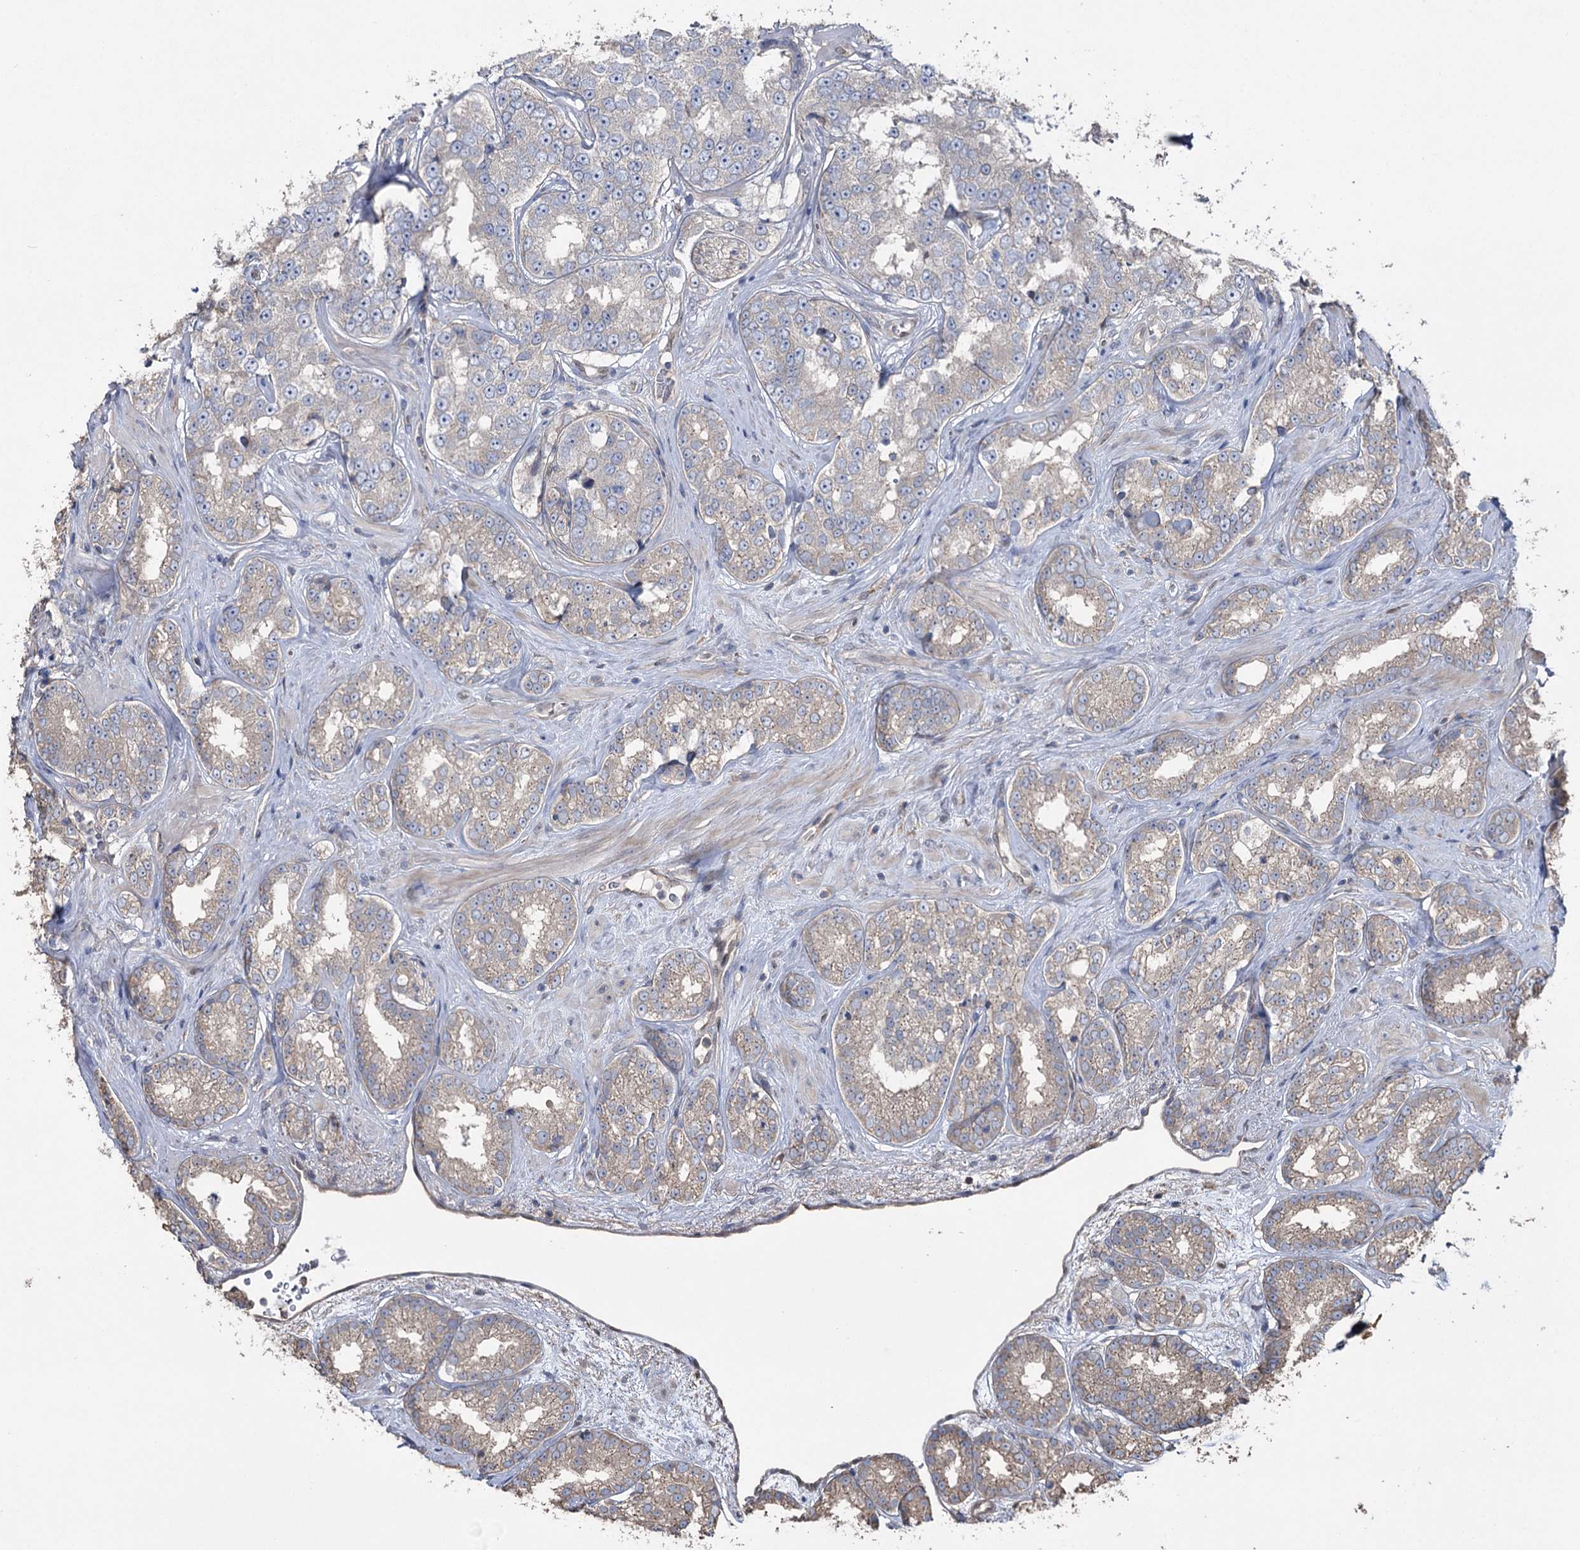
{"staining": {"intensity": "negative", "quantity": "none", "location": "none"}, "tissue": "prostate cancer", "cell_type": "Tumor cells", "image_type": "cancer", "snomed": [{"axis": "morphology", "description": "Normal tissue, NOS"}, {"axis": "morphology", "description": "Adenocarcinoma, High grade"}, {"axis": "topography", "description": "Prostate"}], "caption": "Immunohistochemical staining of prostate cancer exhibits no significant expression in tumor cells. The staining is performed using DAB (3,3'-diaminobenzidine) brown chromogen with nuclei counter-stained in using hematoxylin.", "gene": "FAM13B", "patient": {"sex": "male", "age": 83}}